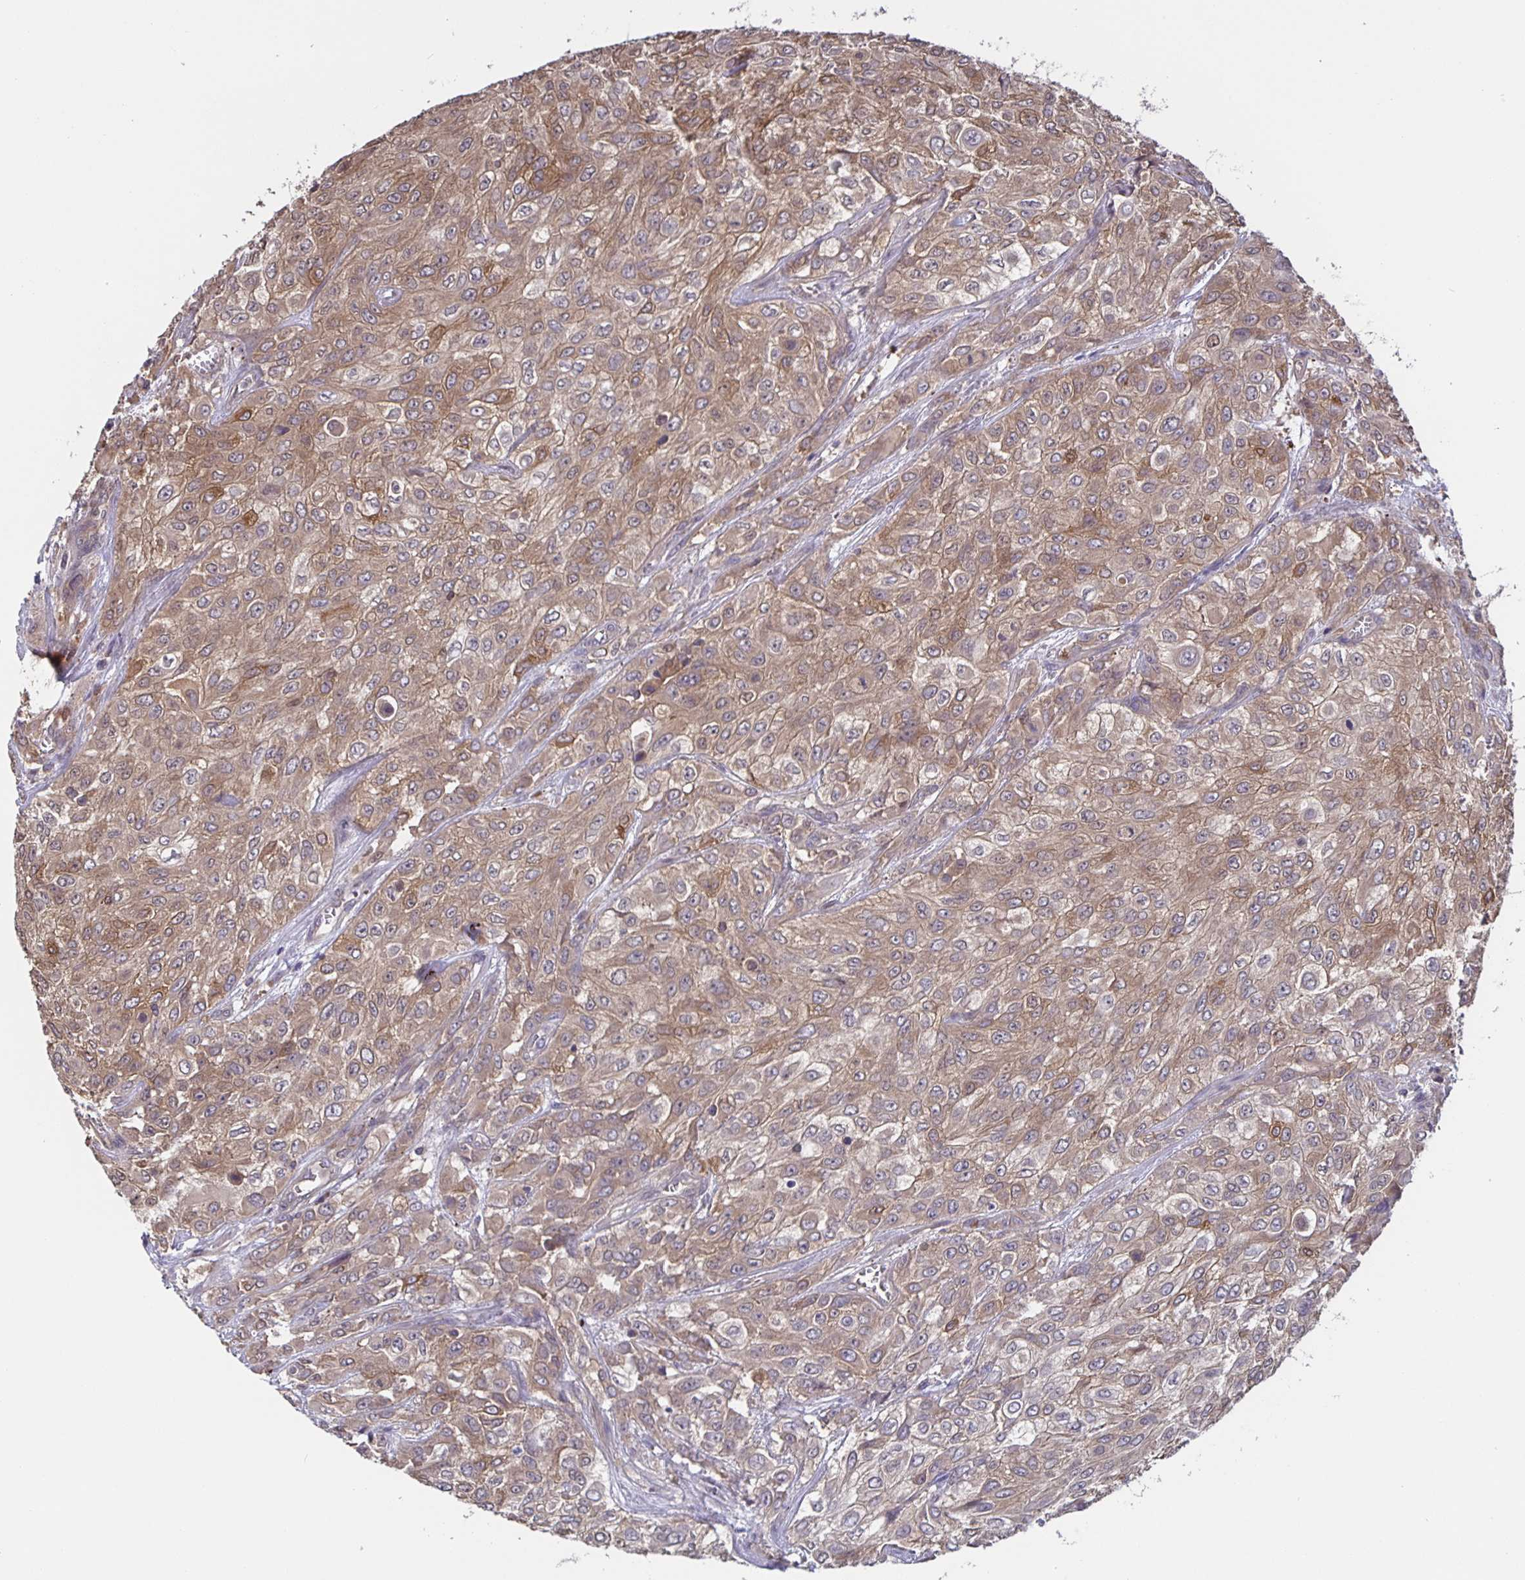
{"staining": {"intensity": "weak", "quantity": ">75%", "location": "cytoplasmic/membranous"}, "tissue": "urothelial cancer", "cell_type": "Tumor cells", "image_type": "cancer", "snomed": [{"axis": "morphology", "description": "Urothelial carcinoma, High grade"}, {"axis": "topography", "description": "Urinary bladder"}], "caption": "This is a histology image of immunohistochemistry (IHC) staining of urothelial cancer, which shows weak positivity in the cytoplasmic/membranous of tumor cells.", "gene": "FEM1C", "patient": {"sex": "male", "age": 57}}